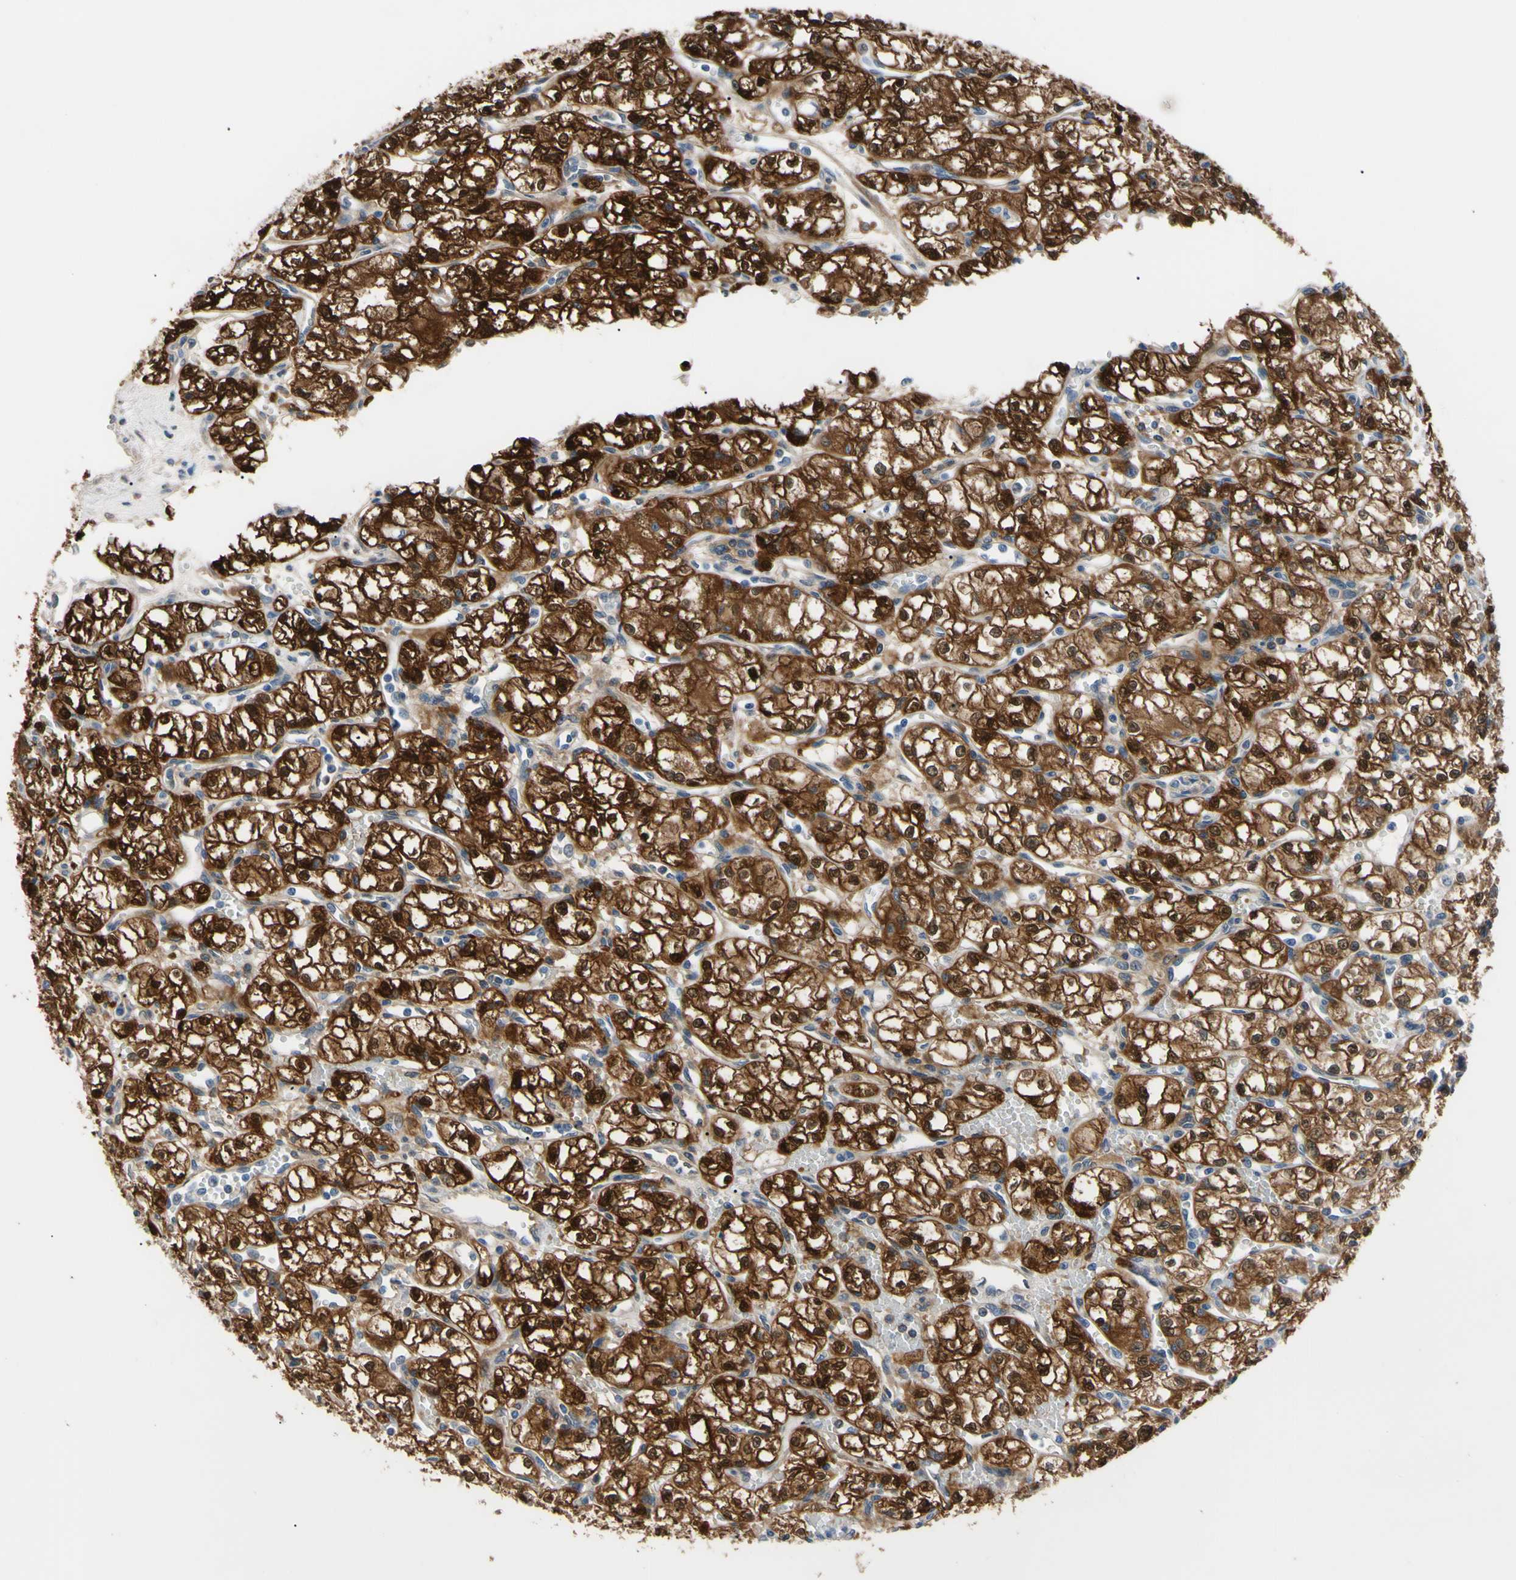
{"staining": {"intensity": "strong", "quantity": ">75%", "location": "cytoplasmic/membranous,nuclear"}, "tissue": "renal cancer", "cell_type": "Tumor cells", "image_type": "cancer", "snomed": [{"axis": "morphology", "description": "Normal tissue, NOS"}, {"axis": "morphology", "description": "Adenocarcinoma, NOS"}, {"axis": "topography", "description": "Kidney"}], "caption": "Brown immunohistochemical staining in human renal cancer demonstrates strong cytoplasmic/membranous and nuclear positivity in about >75% of tumor cells.", "gene": "NOL3", "patient": {"sex": "male", "age": 59}}